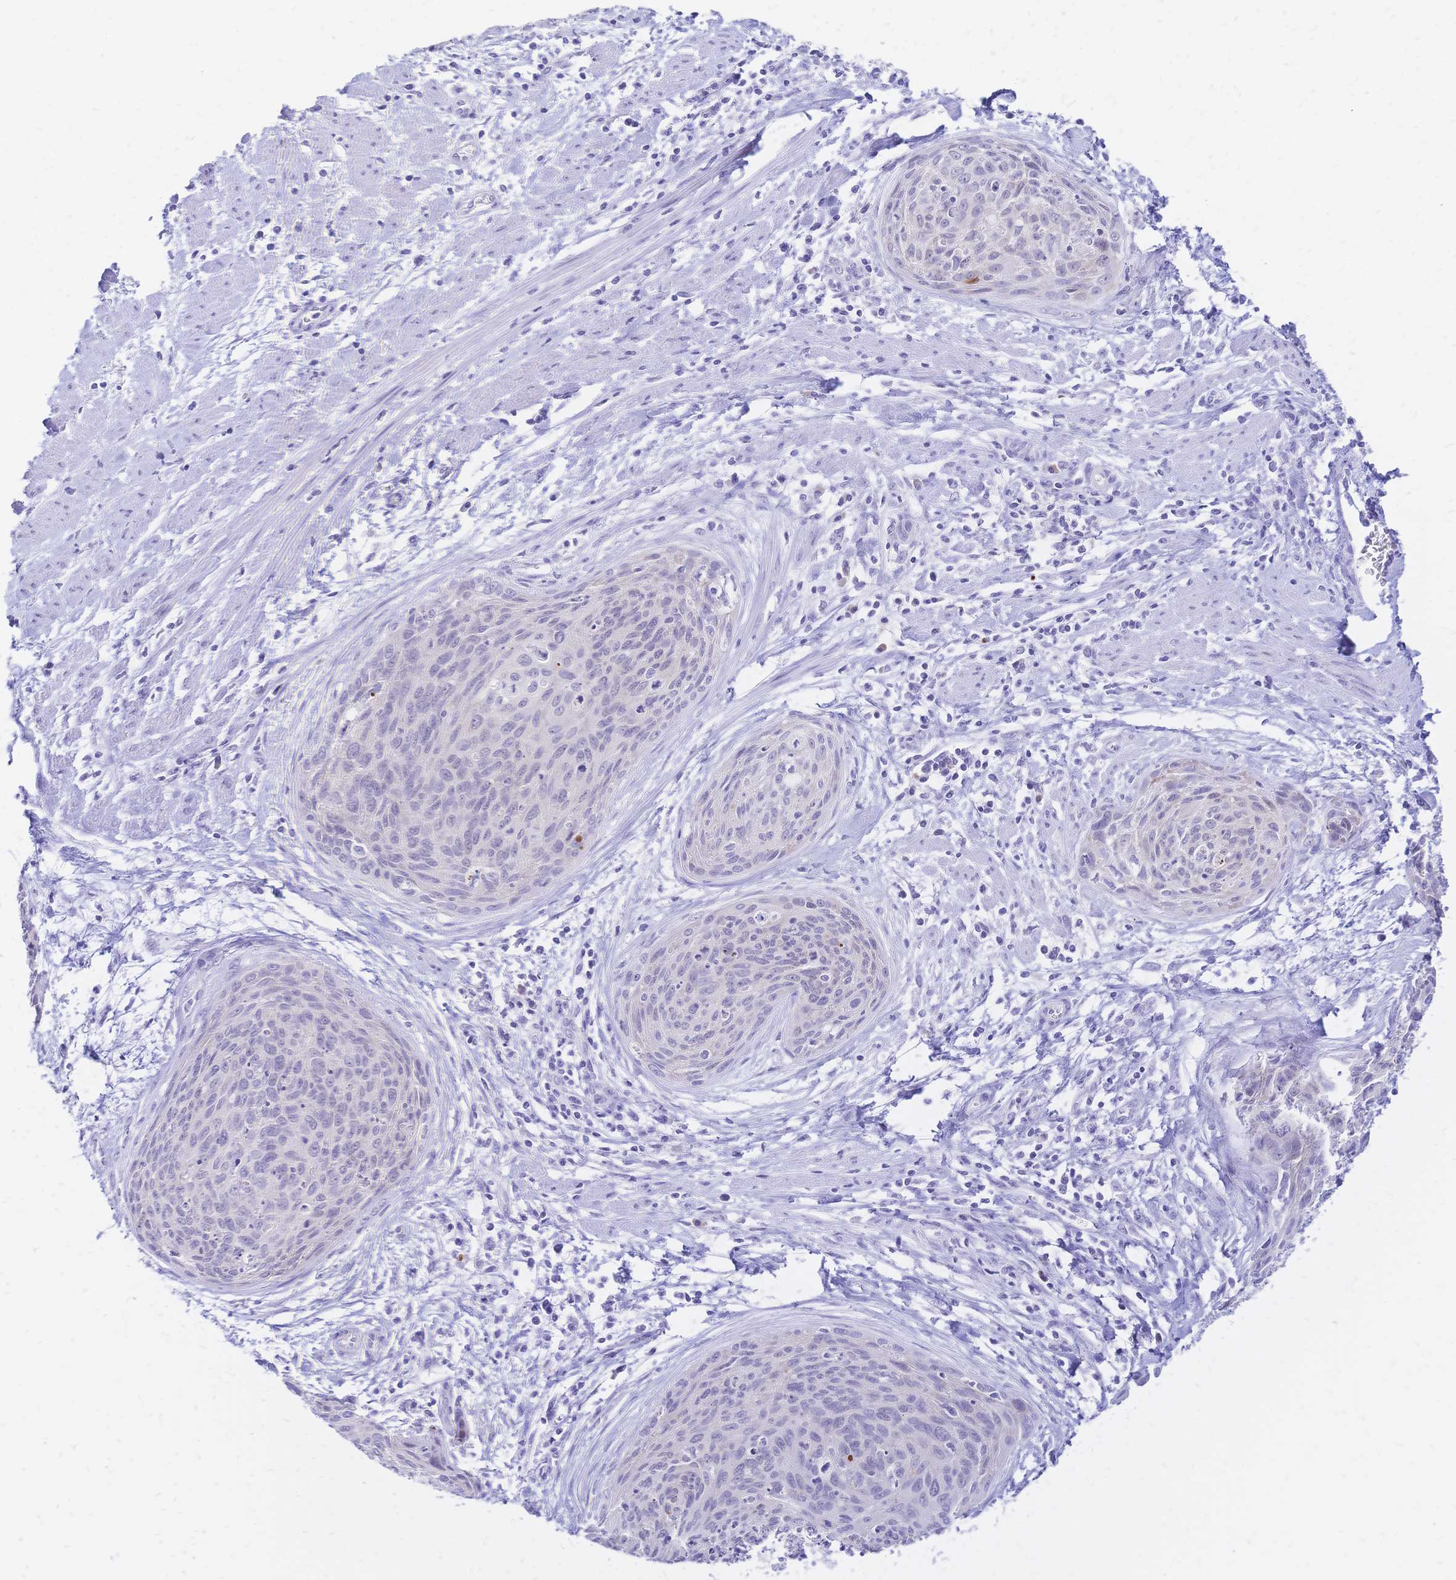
{"staining": {"intensity": "negative", "quantity": "none", "location": "none"}, "tissue": "cervical cancer", "cell_type": "Tumor cells", "image_type": "cancer", "snomed": [{"axis": "morphology", "description": "Squamous cell carcinoma, NOS"}, {"axis": "topography", "description": "Cervix"}], "caption": "IHC image of squamous cell carcinoma (cervical) stained for a protein (brown), which reveals no expression in tumor cells.", "gene": "GRB7", "patient": {"sex": "female", "age": 55}}